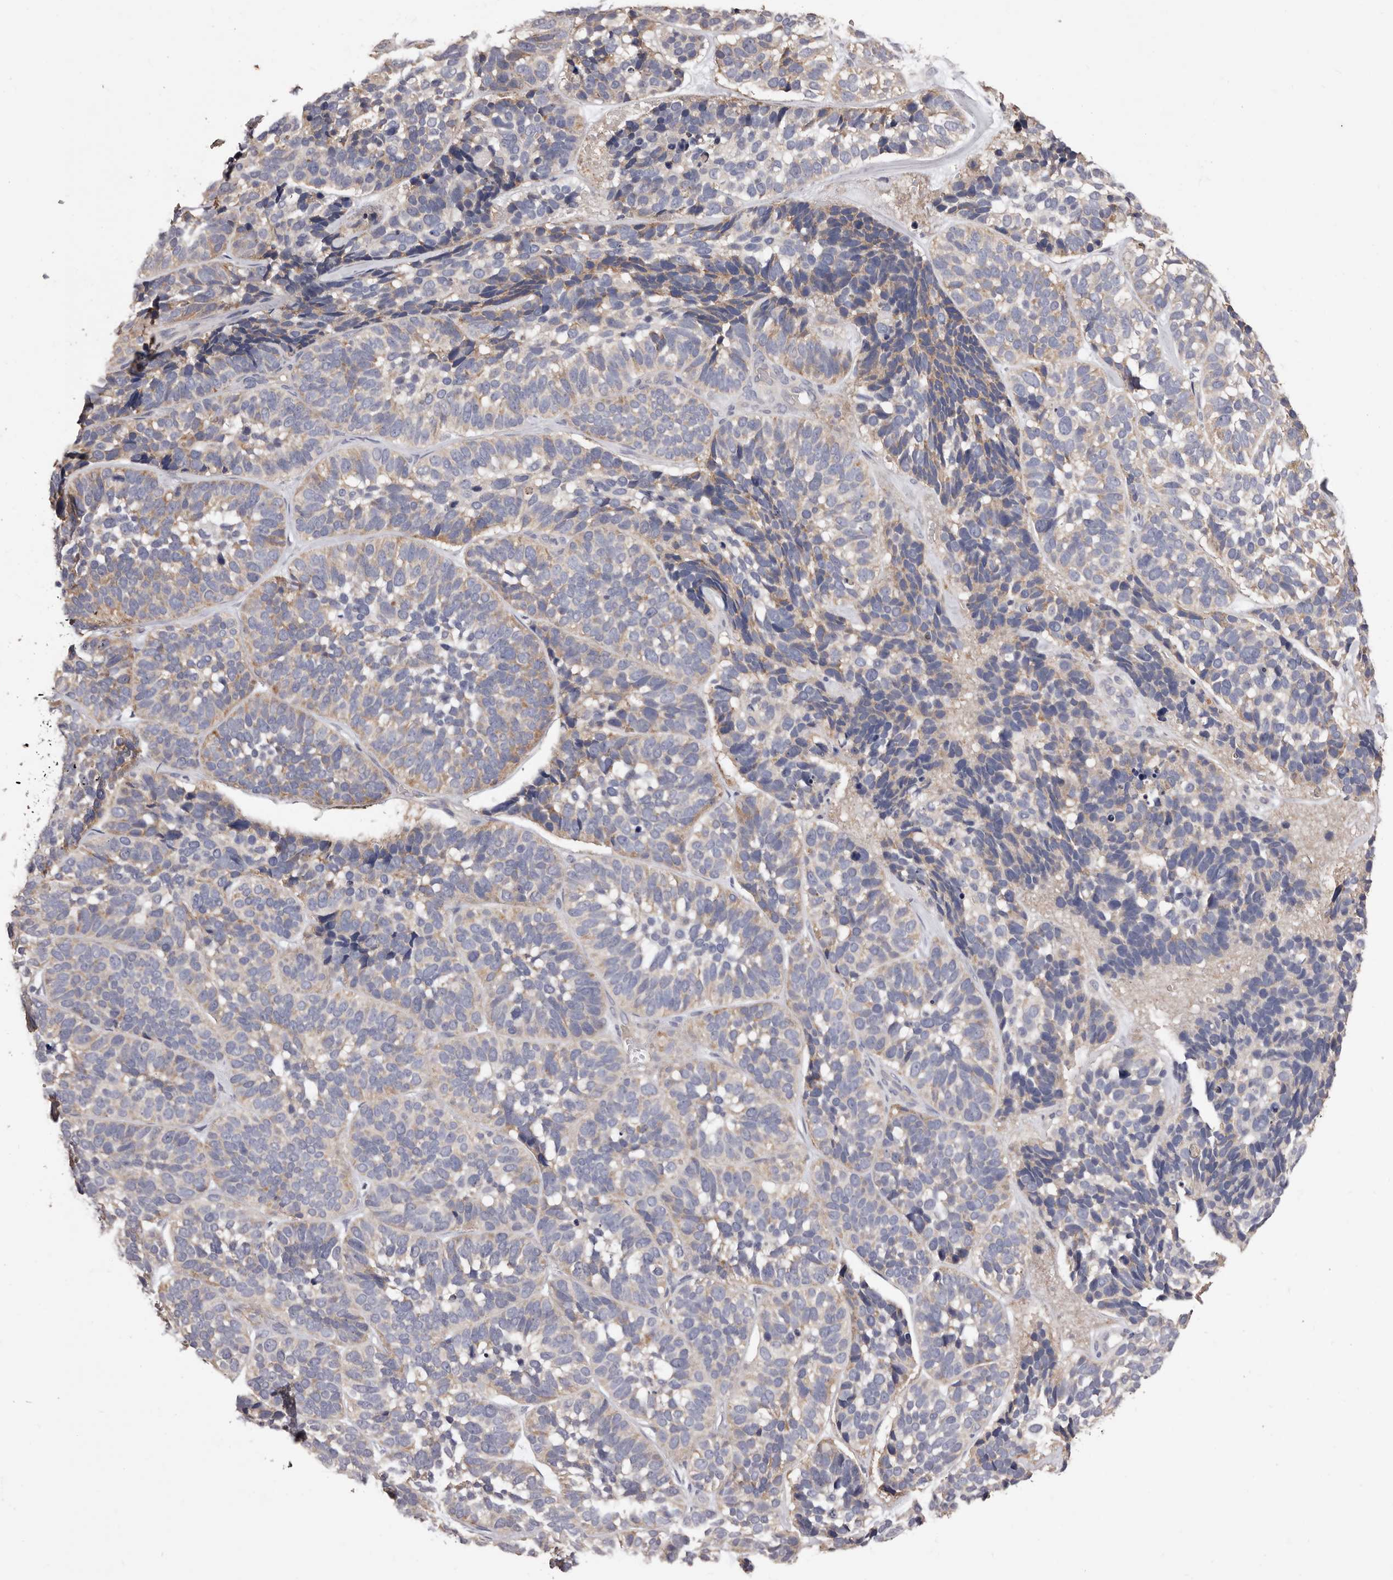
{"staining": {"intensity": "moderate", "quantity": "<25%", "location": "cytoplasmic/membranous"}, "tissue": "skin cancer", "cell_type": "Tumor cells", "image_type": "cancer", "snomed": [{"axis": "morphology", "description": "Basal cell carcinoma"}, {"axis": "topography", "description": "Skin"}], "caption": "An image showing moderate cytoplasmic/membranous staining in about <25% of tumor cells in skin cancer, as visualized by brown immunohistochemical staining.", "gene": "ETNK1", "patient": {"sex": "male", "age": 62}}